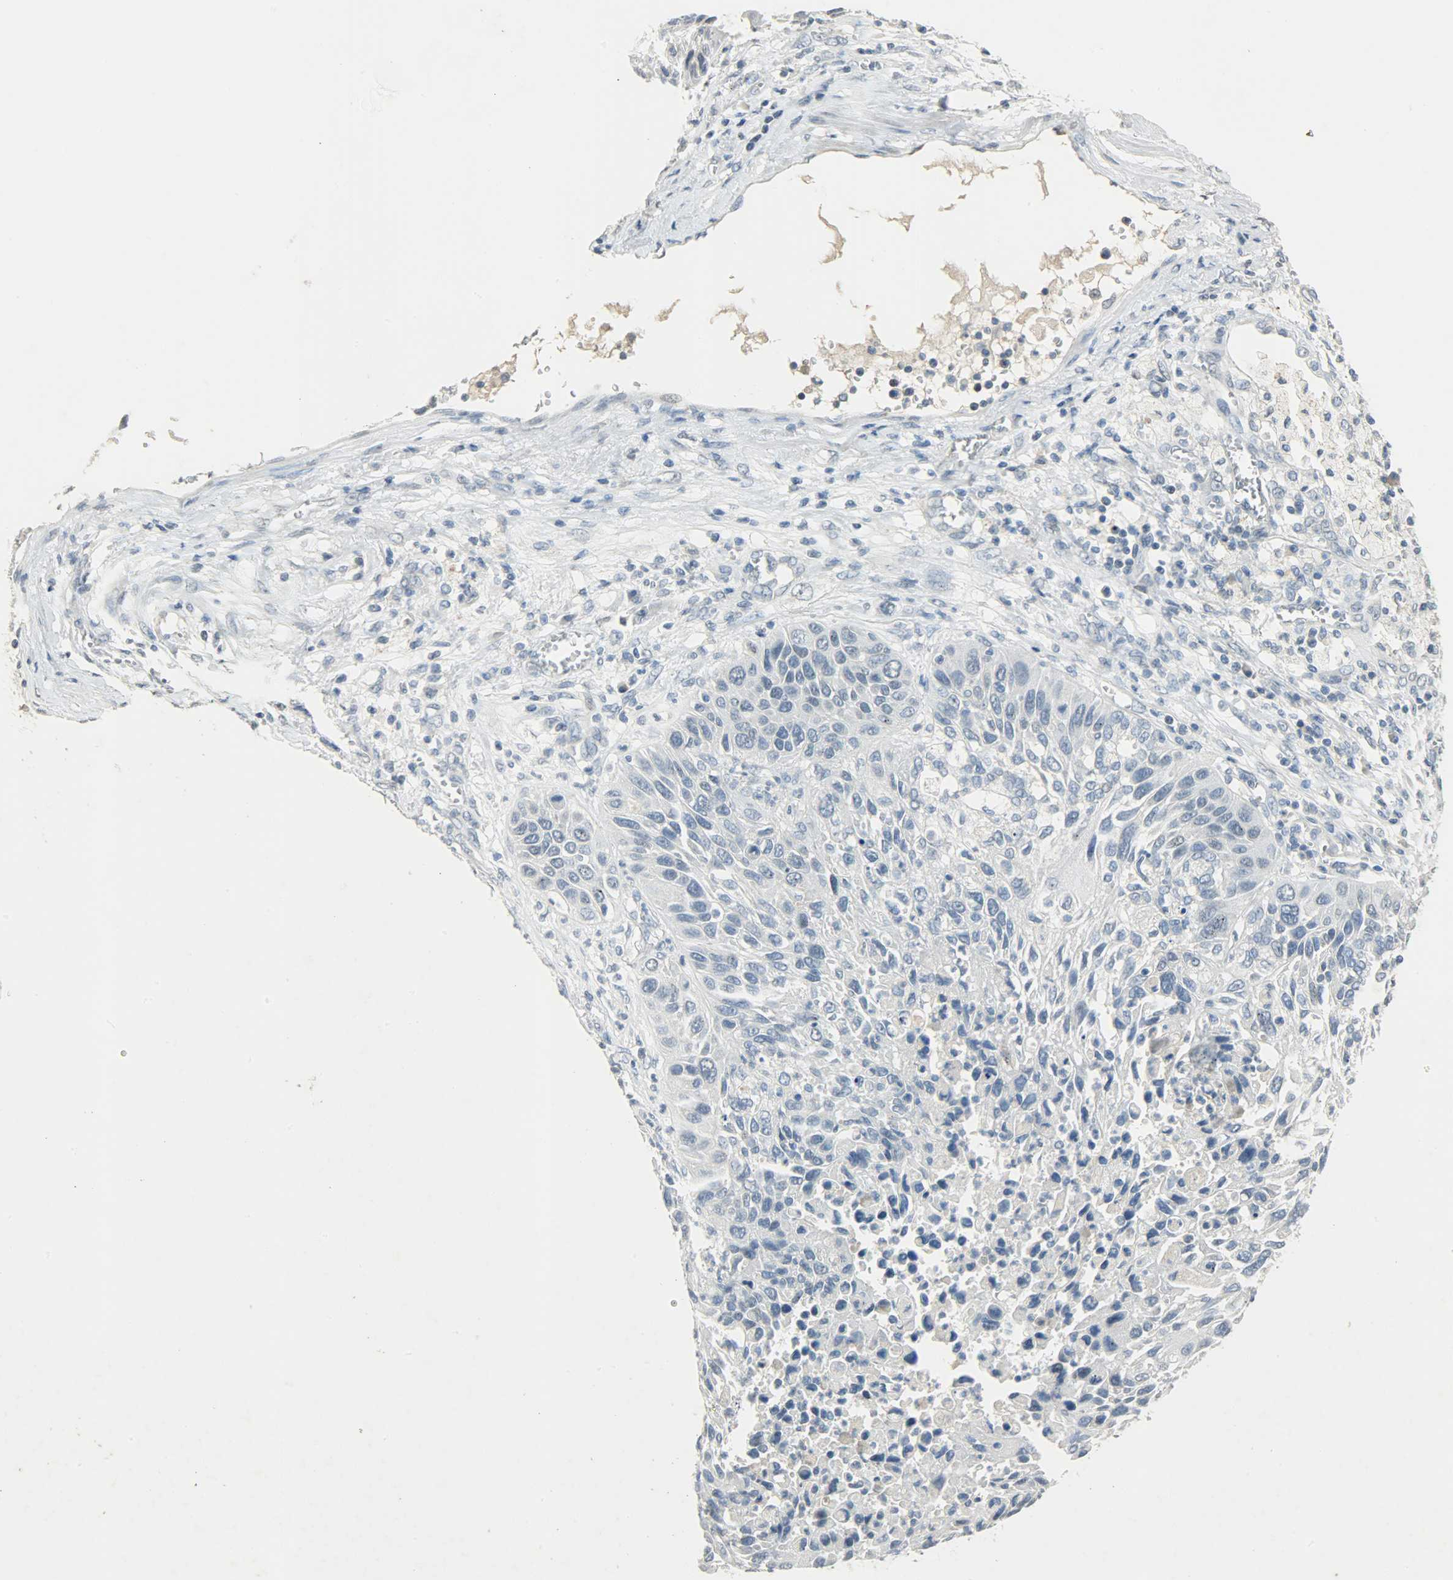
{"staining": {"intensity": "negative", "quantity": "none", "location": "none"}, "tissue": "lung cancer", "cell_type": "Tumor cells", "image_type": "cancer", "snomed": [{"axis": "morphology", "description": "Squamous cell carcinoma, NOS"}, {"axis": "topography", "description": "Lung"}], "caption": "Lung cancer was stained to show a protein in brown. There is no significant expression in tumor cells. (Stains: DAB (3,3'-diaminobenzidine) IHC with hematoxylin counter stain, Microscopy: brightfield microscopy at high magnification).", "gene": "DNAJB6", "patient": {"sex": "female", "age": 76}}